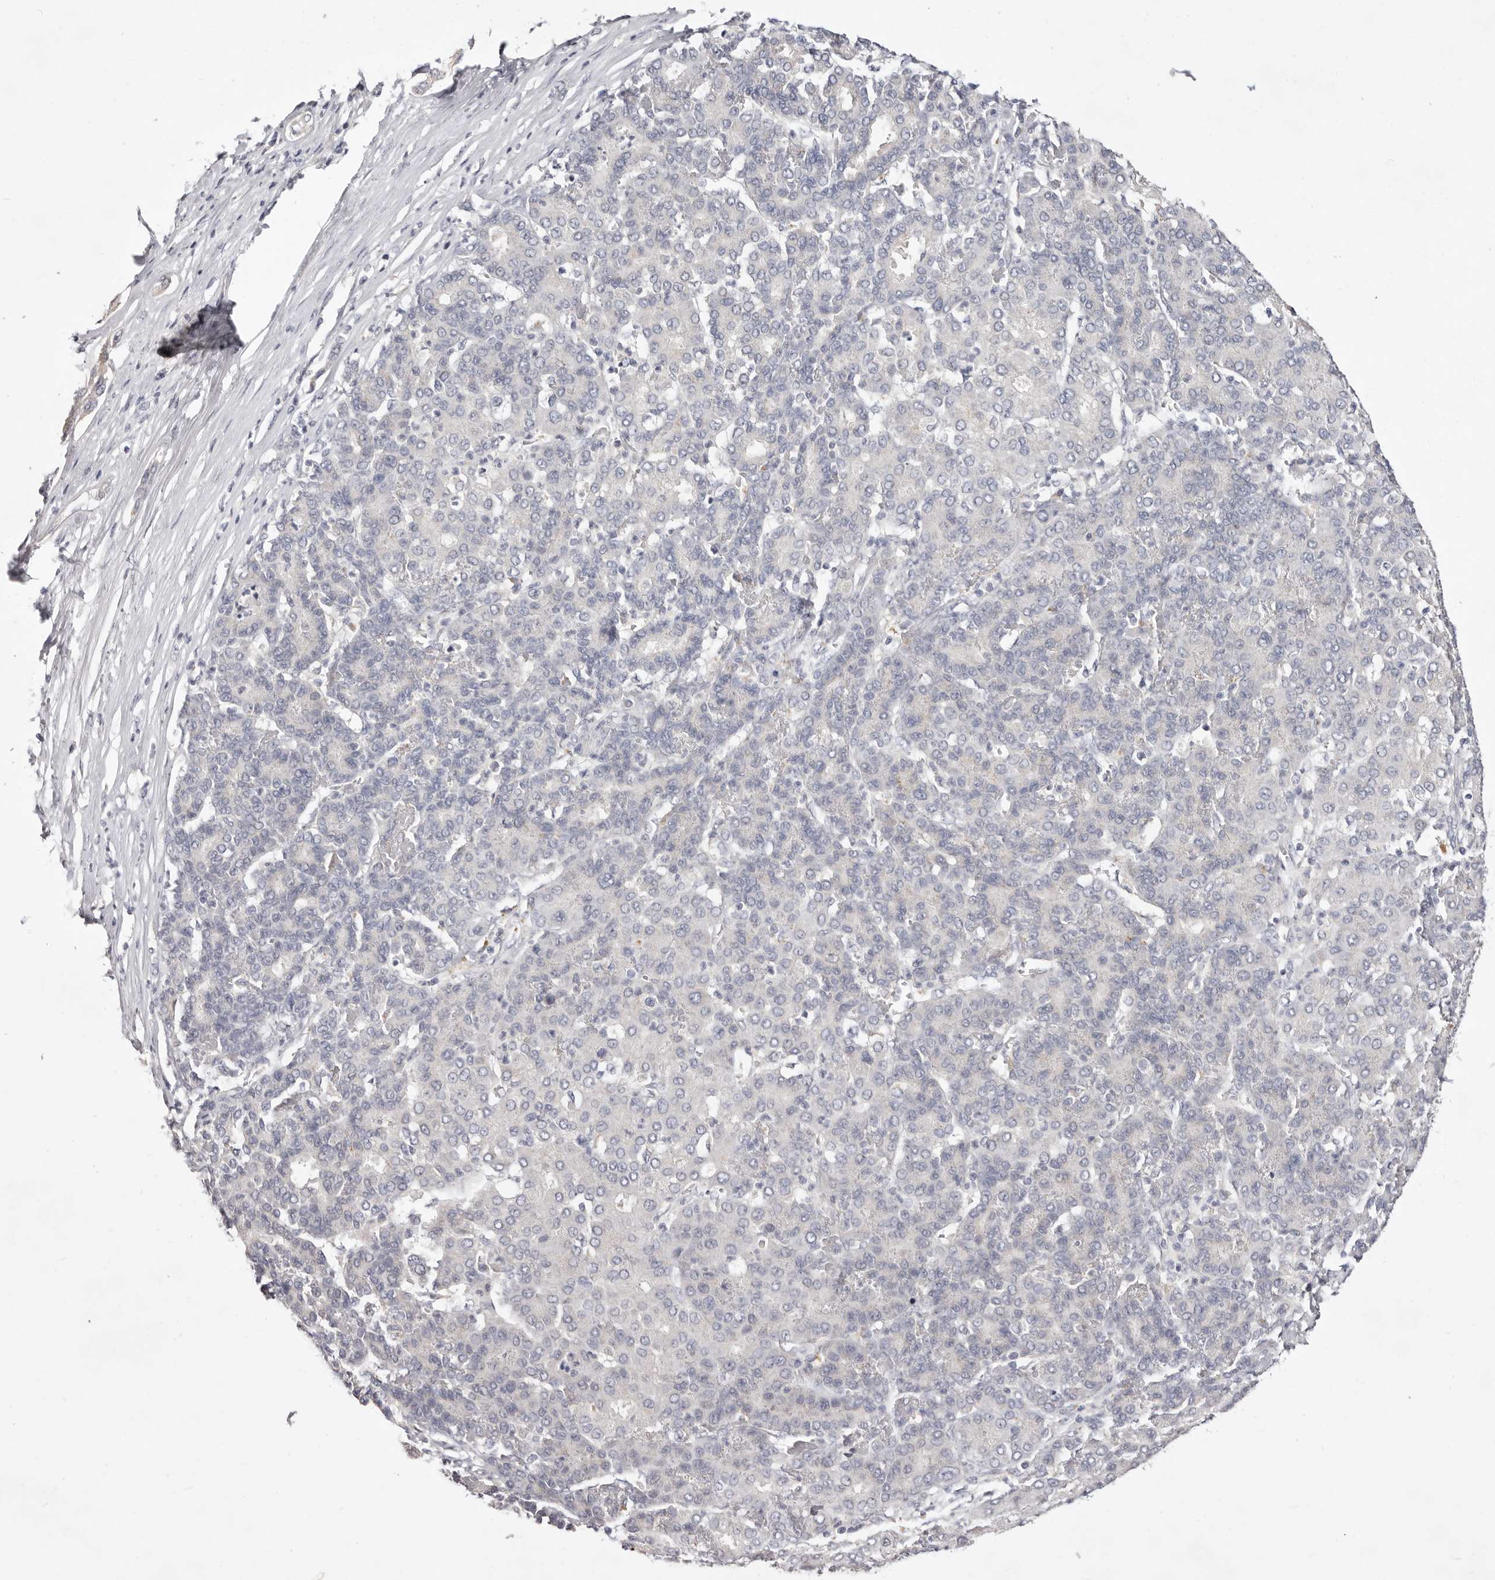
{"staining": {"intensity": "negative", "quantity": "none", "location": "none"}, "tissue": "liver cancer", "cell_type": "Tumor cells", "image_type": "cancer", "snomed": [{"axis": "morphology", "description": "Carcinoma, Hepatocellular, NOS"}, {"axis": "topography", "description": "Liver"}], "caption": "The photomicrograph displays no significant positivity in tumor cells of liver cancer.", "gene": "GARNL3", "patient": {"sex": "male", "age": 65}}